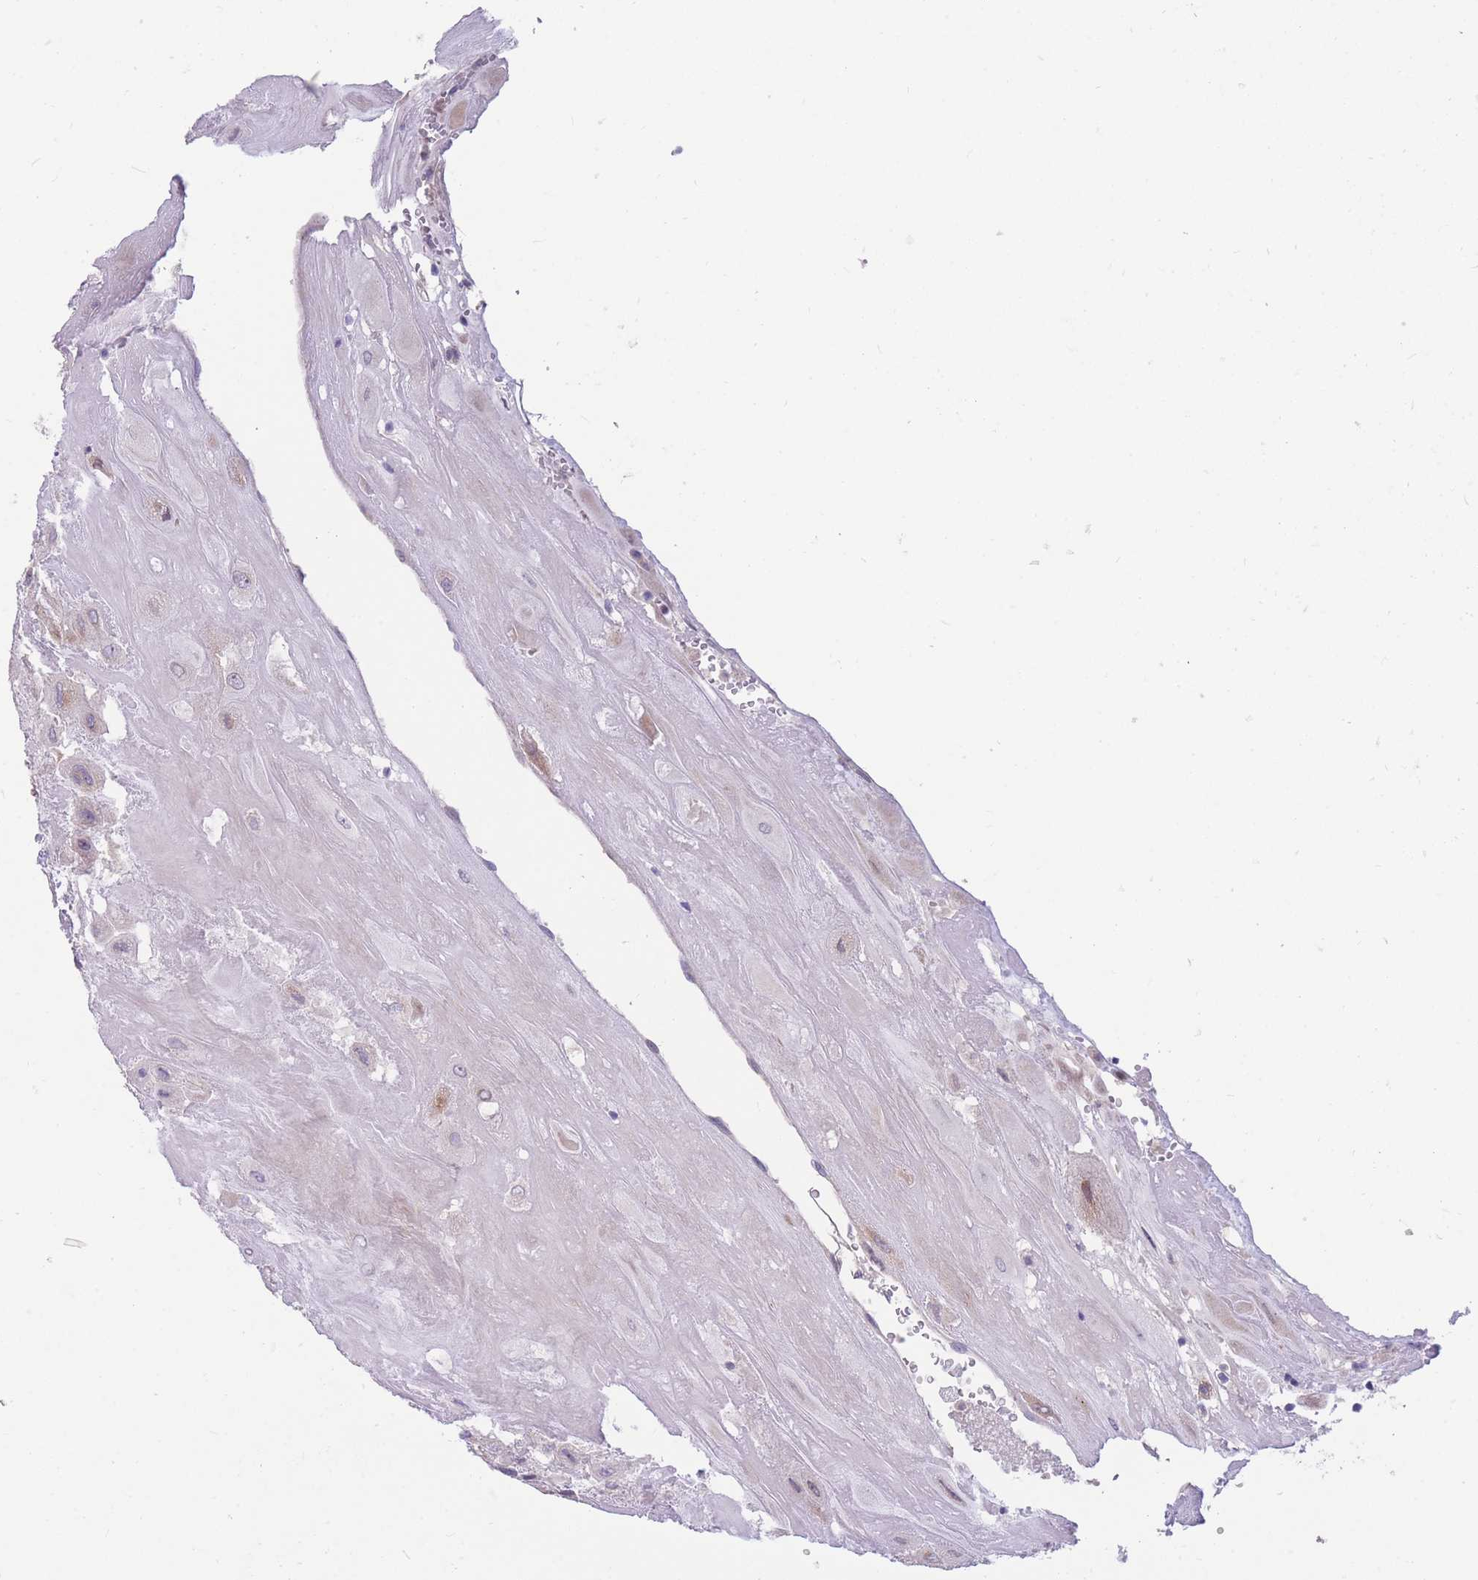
{"staining": {"intensity": "weak", "quantity": "<25%", "location": "cytoplasmic/membranous,nuclear"}, "tissue": "placenta", "cell_type": "Decidual cells", "image_type": "normal", "snomed": [{"axis": "morphology", "description": "Normal tissue, NOS"}, {"axis": "topography", "description": "Placenta"}], "caption": "This is a photomicrograph of IHC staining of benign placenta, which shows no staining in decidual cells.", "gene": "SHCBP1", "patient": {"sex": "female", "age": 32}}